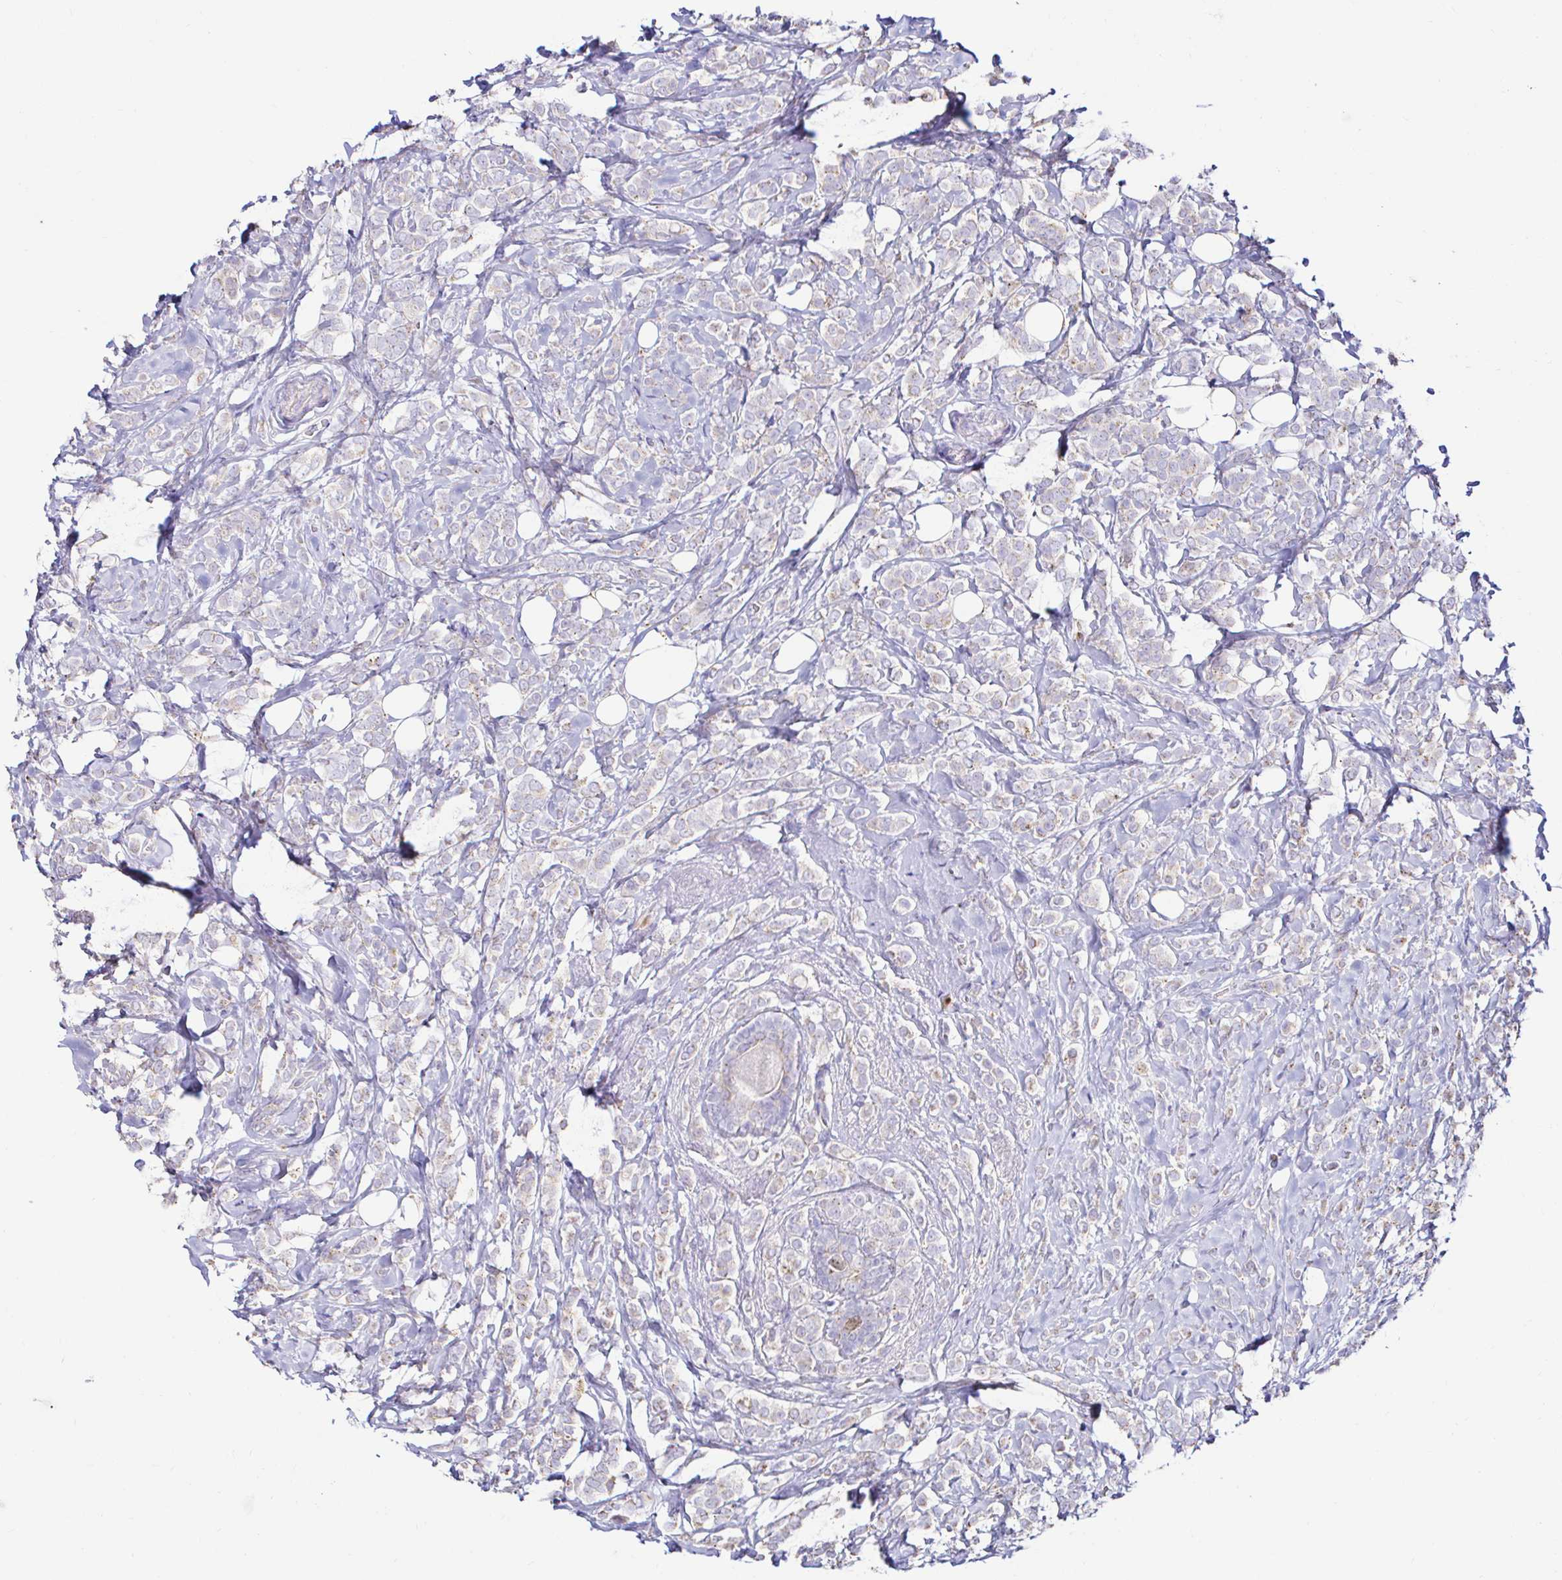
{"staining": {"intensity": "negative", "quantity": "none", "location": "none"}, "tissue": "breast cancer", "cell_type": "Tumor cells", "image_type": "cancer", "snomed": [{"axis": "morphology", "description": "Lobular carcinoma"}, {"axis": "topography", "description": "Breast"}], "caption": "Tumor cells show no significant protein expression in breast cancer.", "gene": "GALNS", "patient": {"sex": "female", "age": 49}}